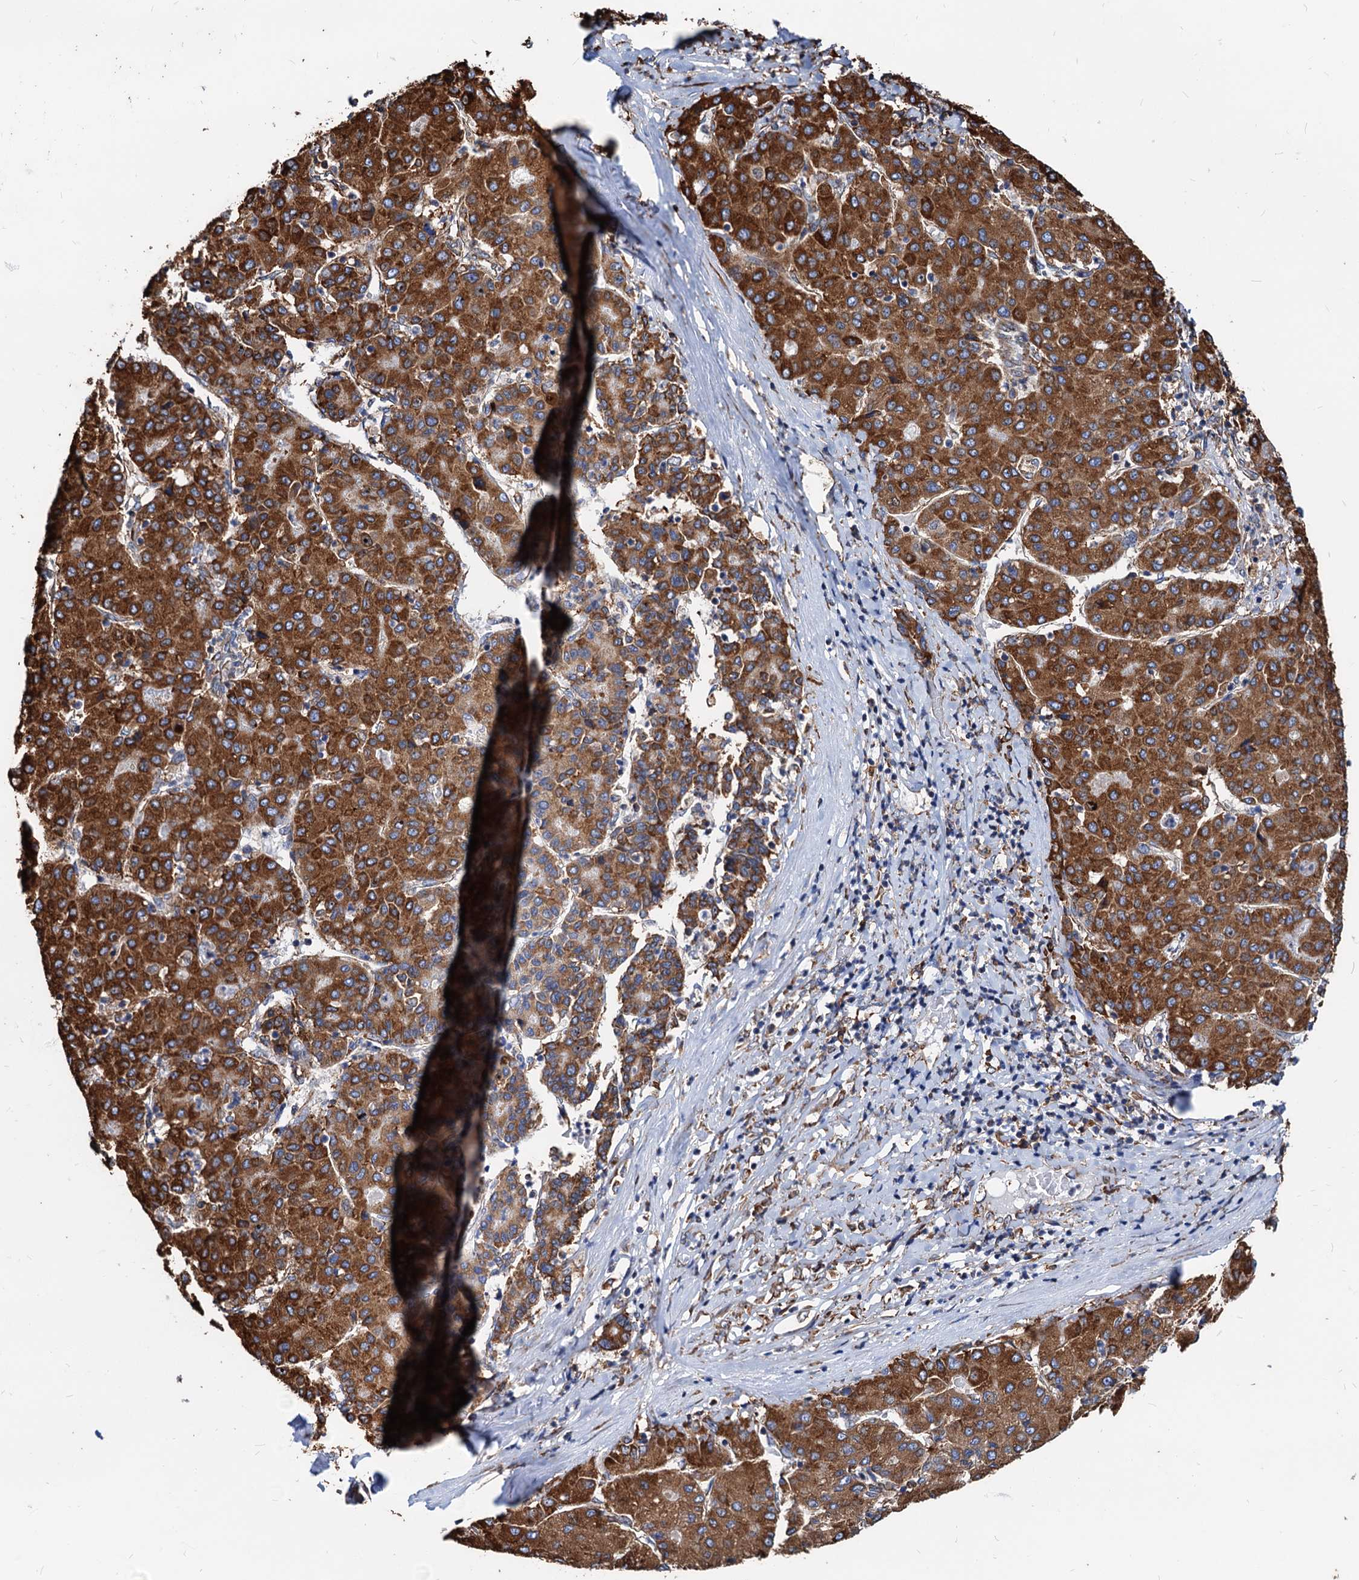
{"staining": {"intensity": "strong", "quantity": ">75%", "location": "cytoplasmic/membranous"}, "tissue": "liver cancer", "cell_type": "Tumor cells", "image_type": "cancer", "snomed": [{"axis": "morphology", "description": "Carcinoma, Hepatocellular, NOS"}, {"axis": "topography", "description": "Liver"}], "caption": "Liver cancer was stained to show a protein in brown. There is high levels of strong cytoplasmic/membranous positivity in about >75% of tumor cells. Using DAB (brown) and hematoxylin (blue) stains, captured at high magnification using brightfield microscopy.", "gene": "HSPA5", "patient": {"sex": "male", "age": 65}}